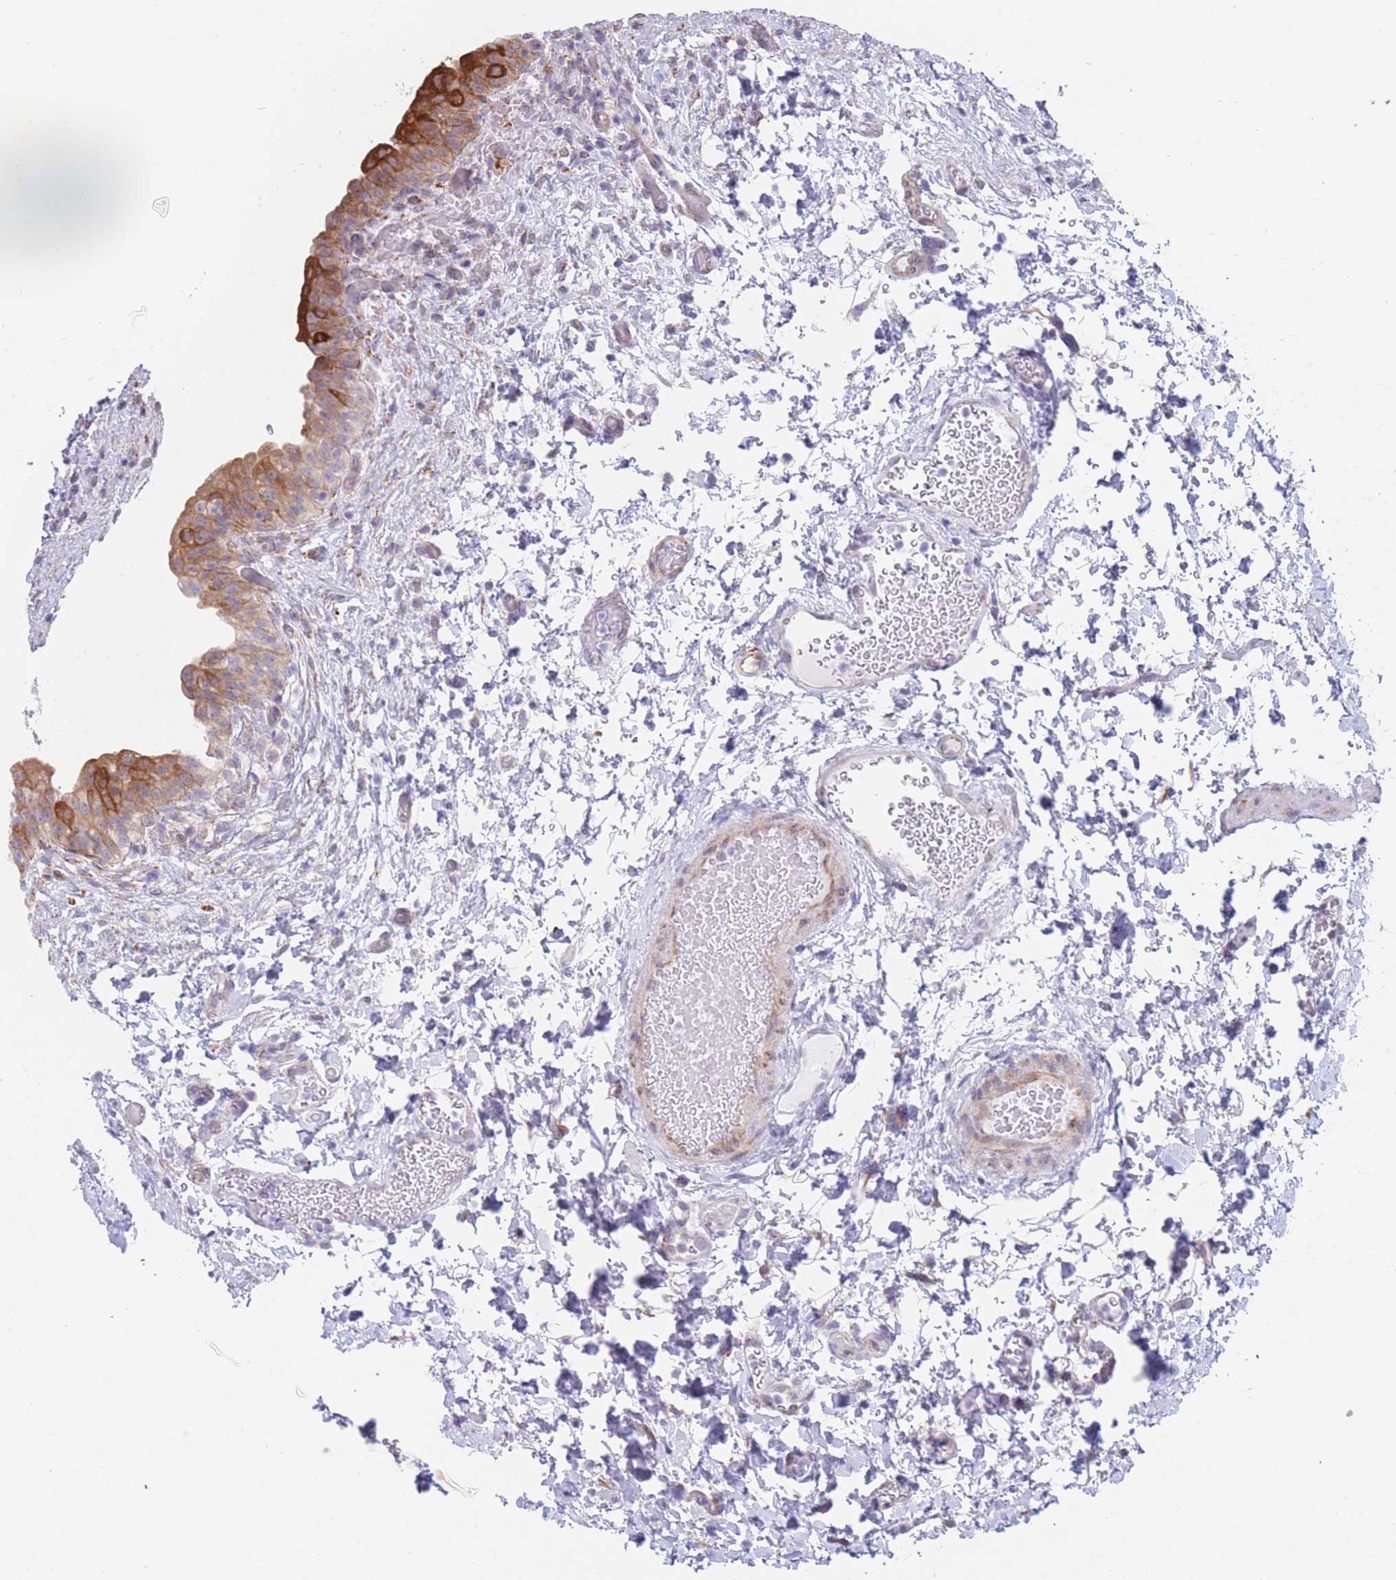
{"staining": {"intensity": "moderate", "quantity": "25%-75%", "location": "cytoplasmic/membranous"}, "tissue": "urinary bladder", "cell_type": "Urothelial cells", "image_type": "normal", "snomed": [{"axis": "morphology", "description": "Normal tissue, NOS"}, {"axis": "topography", "description": "Urinary bladder"}], "caption": "Urothelial cells reveal medium levels of moderate cytoplasmic/membranous staining in about 25%-75% of cells in benign human urinary bladder. Immunohistochemistry (ihc) stains the protein of interest in brown and the nuclei are stained blue.", "gene": "AK9", "patient": {"sex": "male", "age": 69}}